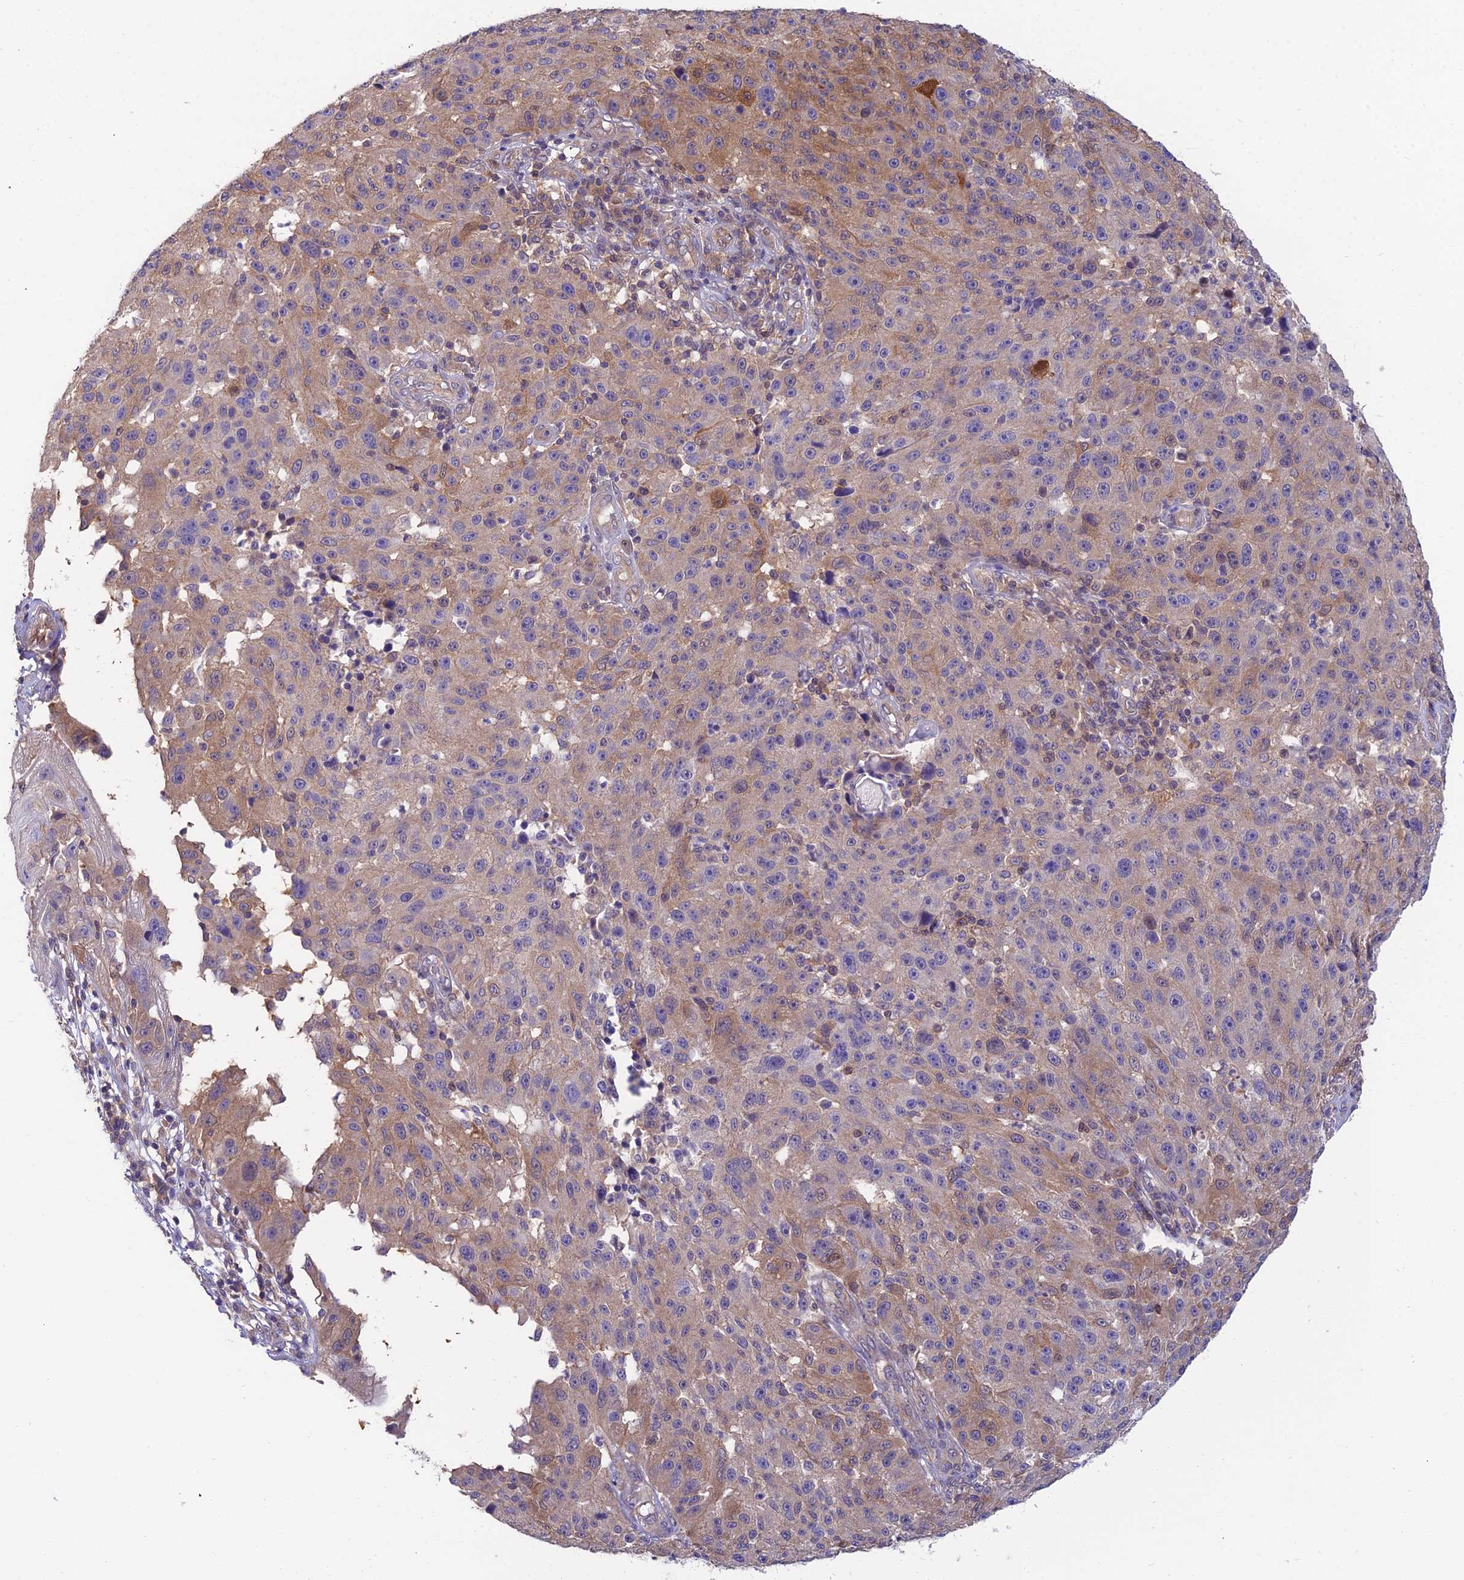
{"staining": {"intensity": "weak", "quantity": "25%-75%", "location": "cytoplasmic/membranous"}, "tissue": "melanoma", "cell_type": "Tumor cells", "image_type": "cancer", "snomed": [{"axis": "morphology", "description": "Malignant melanoma, NOS"}, {"axis": "topography", "description": "Skin"}], "caption": "An image of melanoma stained for a protein shows weak cytoplasmic/membranous brown staining in tumor cells.", "gene": "MVD", "patient": {"sex": "male", "age": 53}}